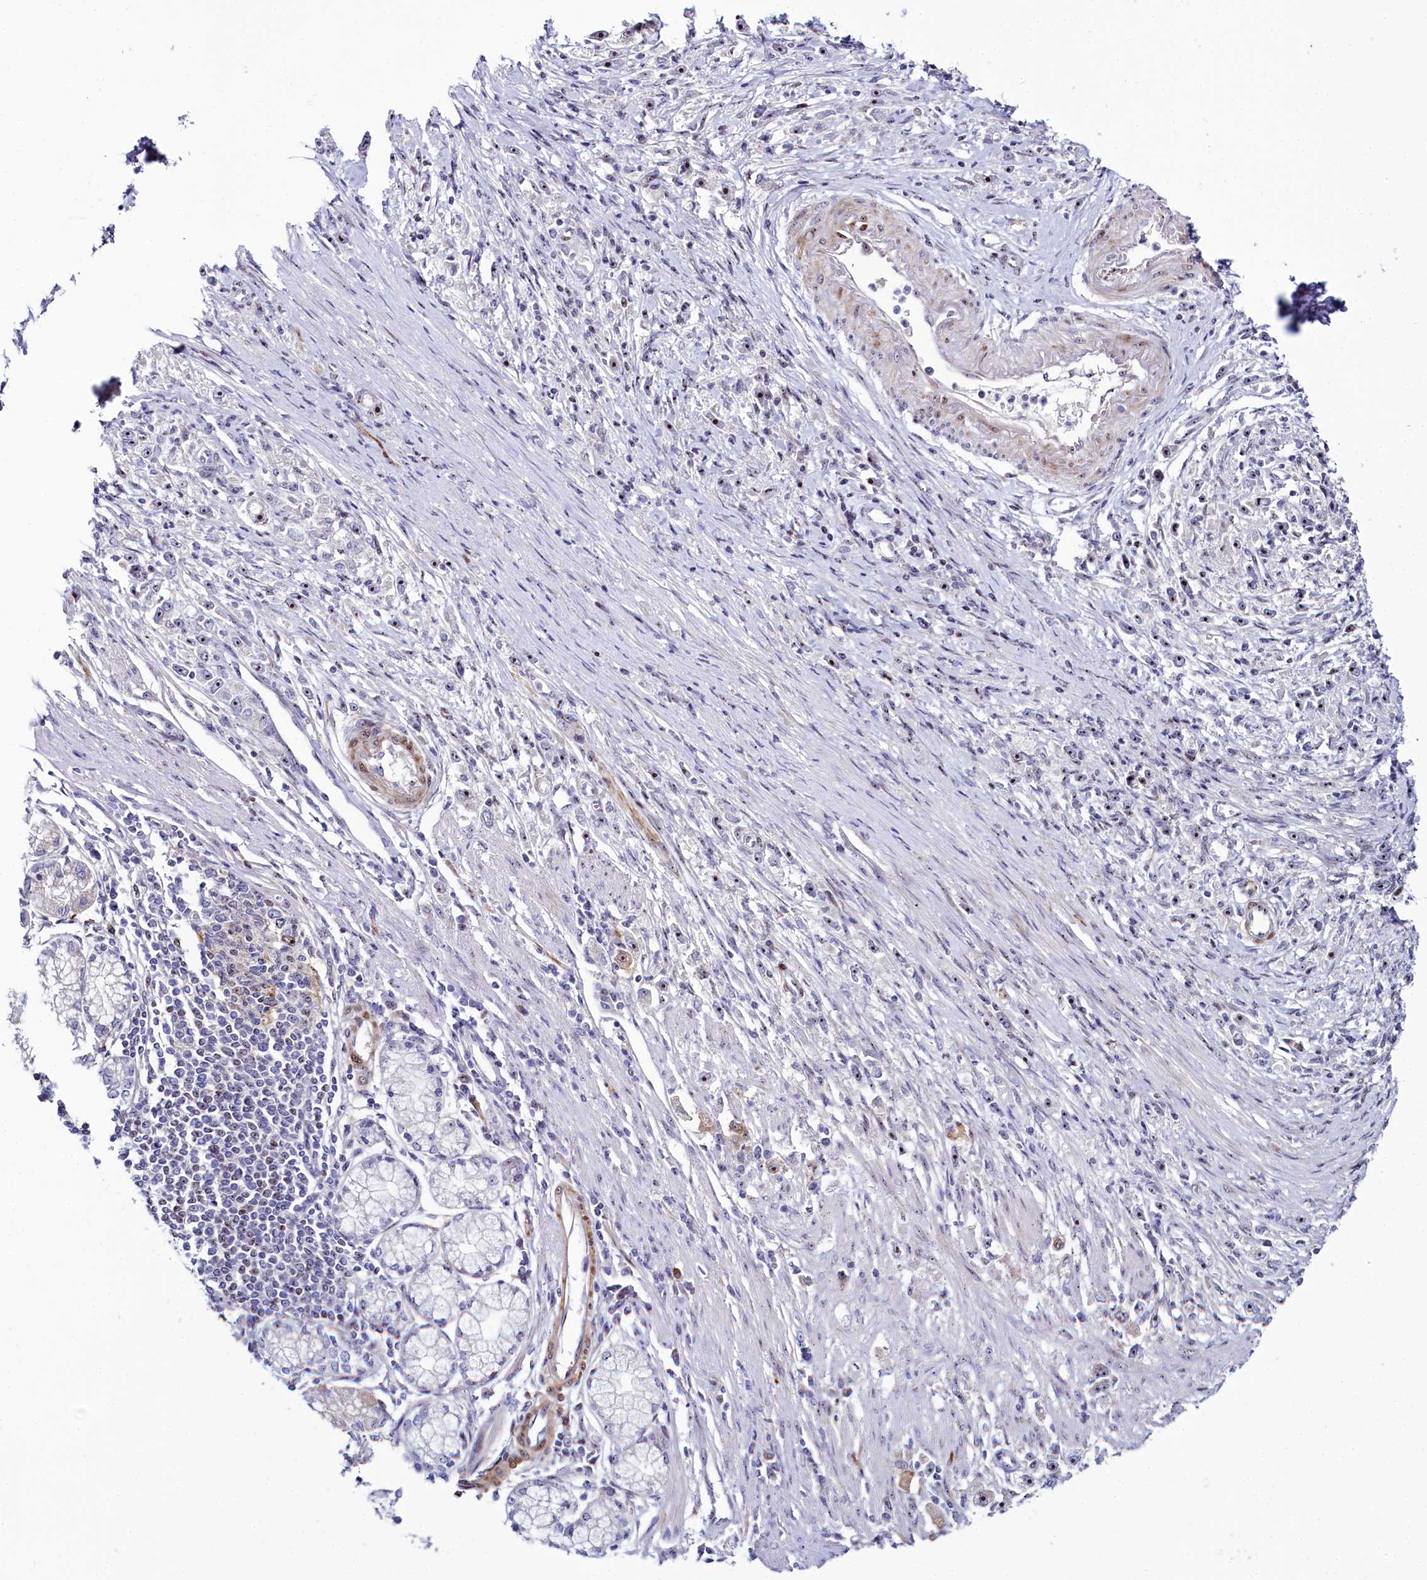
{"staining": {"intensity": "weak", "quantity": "<25%", "location": "cytoplasmic/membranous,nuclear"}, "tissue": "stomach cancer", "cell_type": "Tumor cells", "image_type": "cancer", "snomed": [{"axis": "morphology", "description": "Adenocarcinoma, NOS"}, {"axis": "topography", "description": "Stomach"}], "caption": "The image displays no staining of tumor cells in stomach adenocarcinoma.", "gene": "TCOF1", "patient": {"sex": "female", "age": 59}}